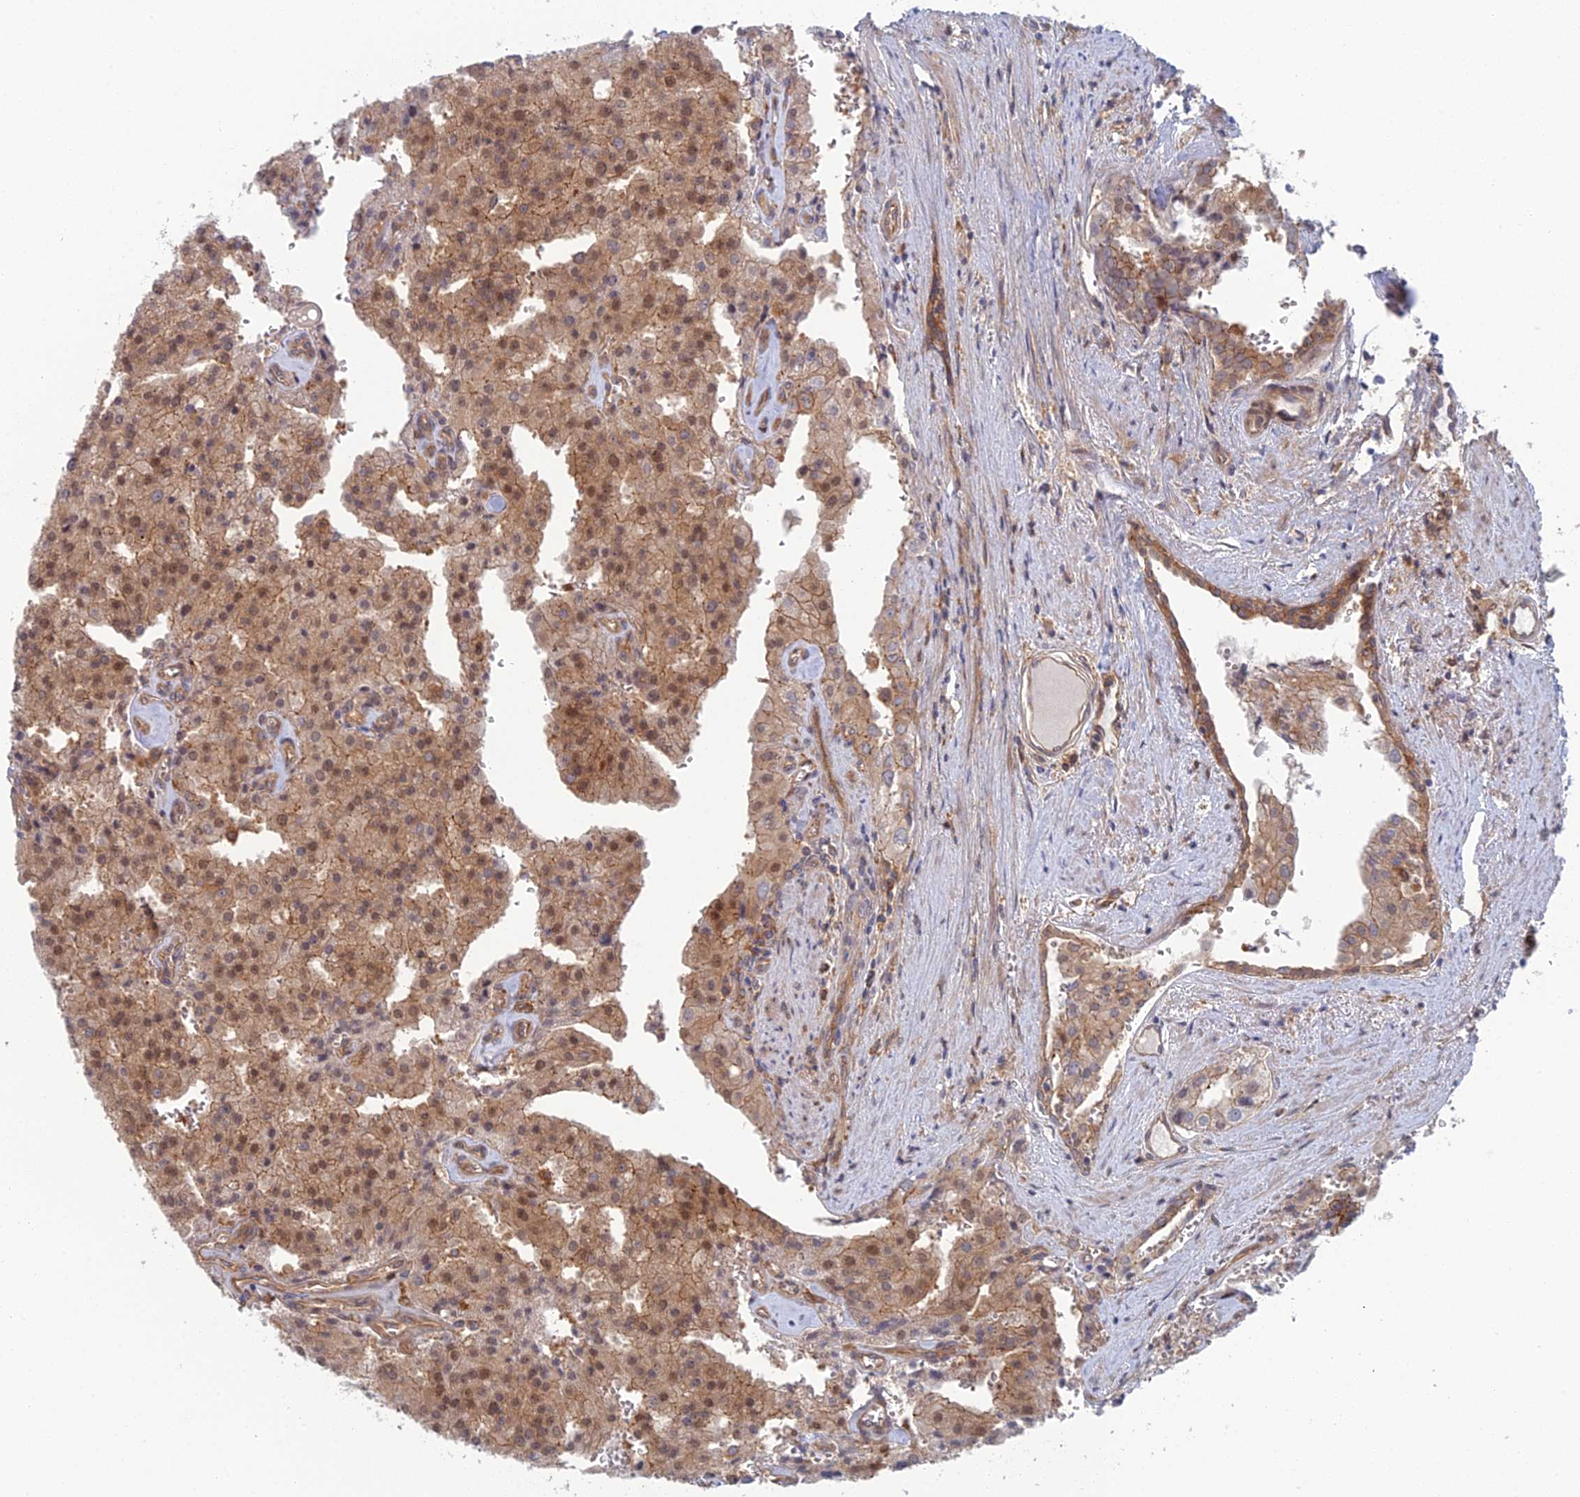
{"staining": {"intensity": "moderate", "quantity": ">75%", "location": "cytoplasmic/membranous,nuclear"}, "tissue": "prostate cancer", "cell_type": "Tumor cells", "image_type": "cancer", "snomed": [{"axis": "morphology", "description": "Adenocarcinoma, High grade"}, {"axis": "topography", "description": "Prostate"}], "caption": "The micrograph demonstrates immunohistochemical staining of adenocarcinoma (high-grade) (prostate). There is moderate cytoplasmic/membranous and nuclear staining is seen in about >75% of tumor cells. (DAB (3,3'-diaminobenzidine) = brown stain, brightfield microscopy at high magnification).", "gene": "ABHD1", "patient": {"sex": "male", "age": 68}}